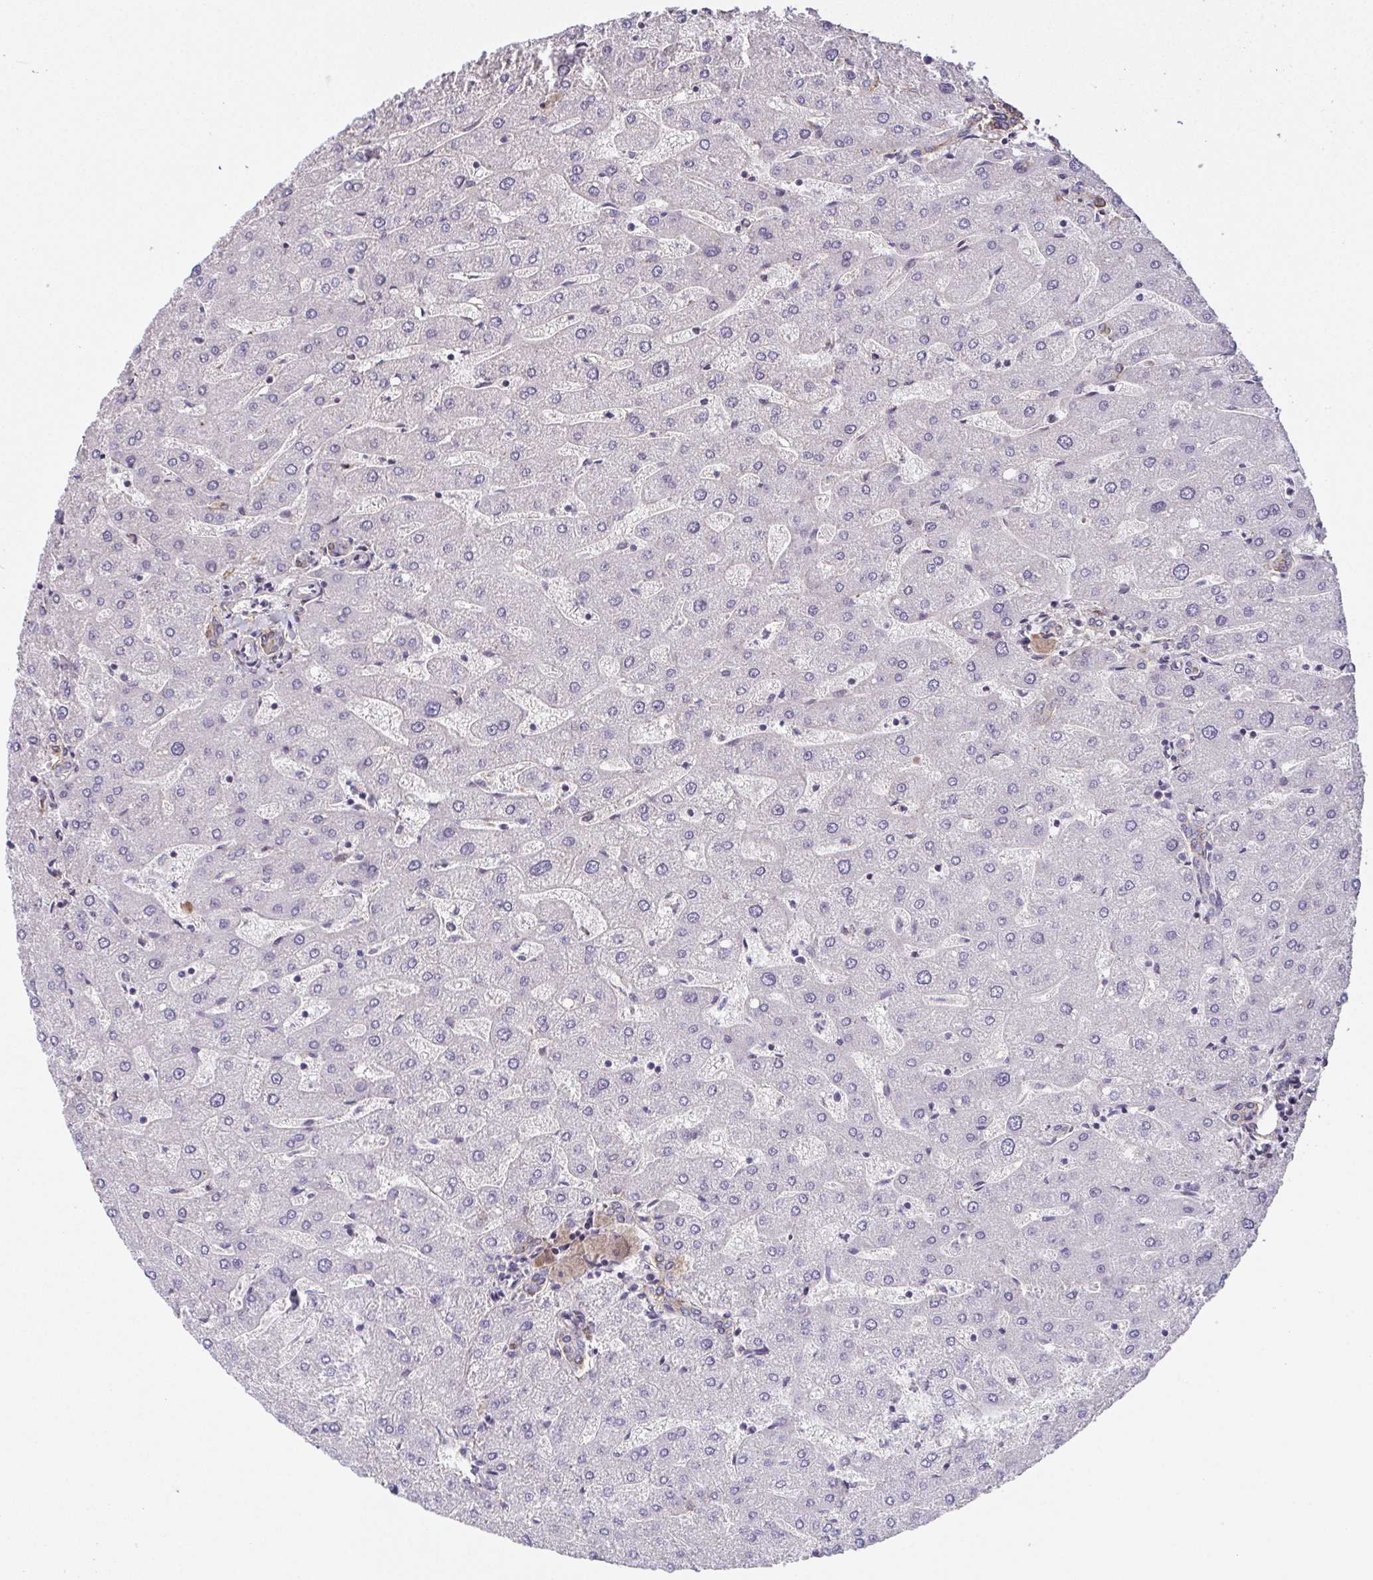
{"staining": {"intensity": "negative", "quantity": "none", "location": "none"}, "tissue": "liver", "cell_type": "Cholangiocytes", "image_type": "normal", "snomed": [{"axis": "morphology", "description": "Normal tissue, NOS"}, {"axis": "topography", "description": "Liver"}], "caption": "An IHC photomicrograph of benign liver is shown. There is no staining in cholangiocytes of liver.", "gene": "RUNDC3B", "patient": {"sex": "male", "age": 67}}